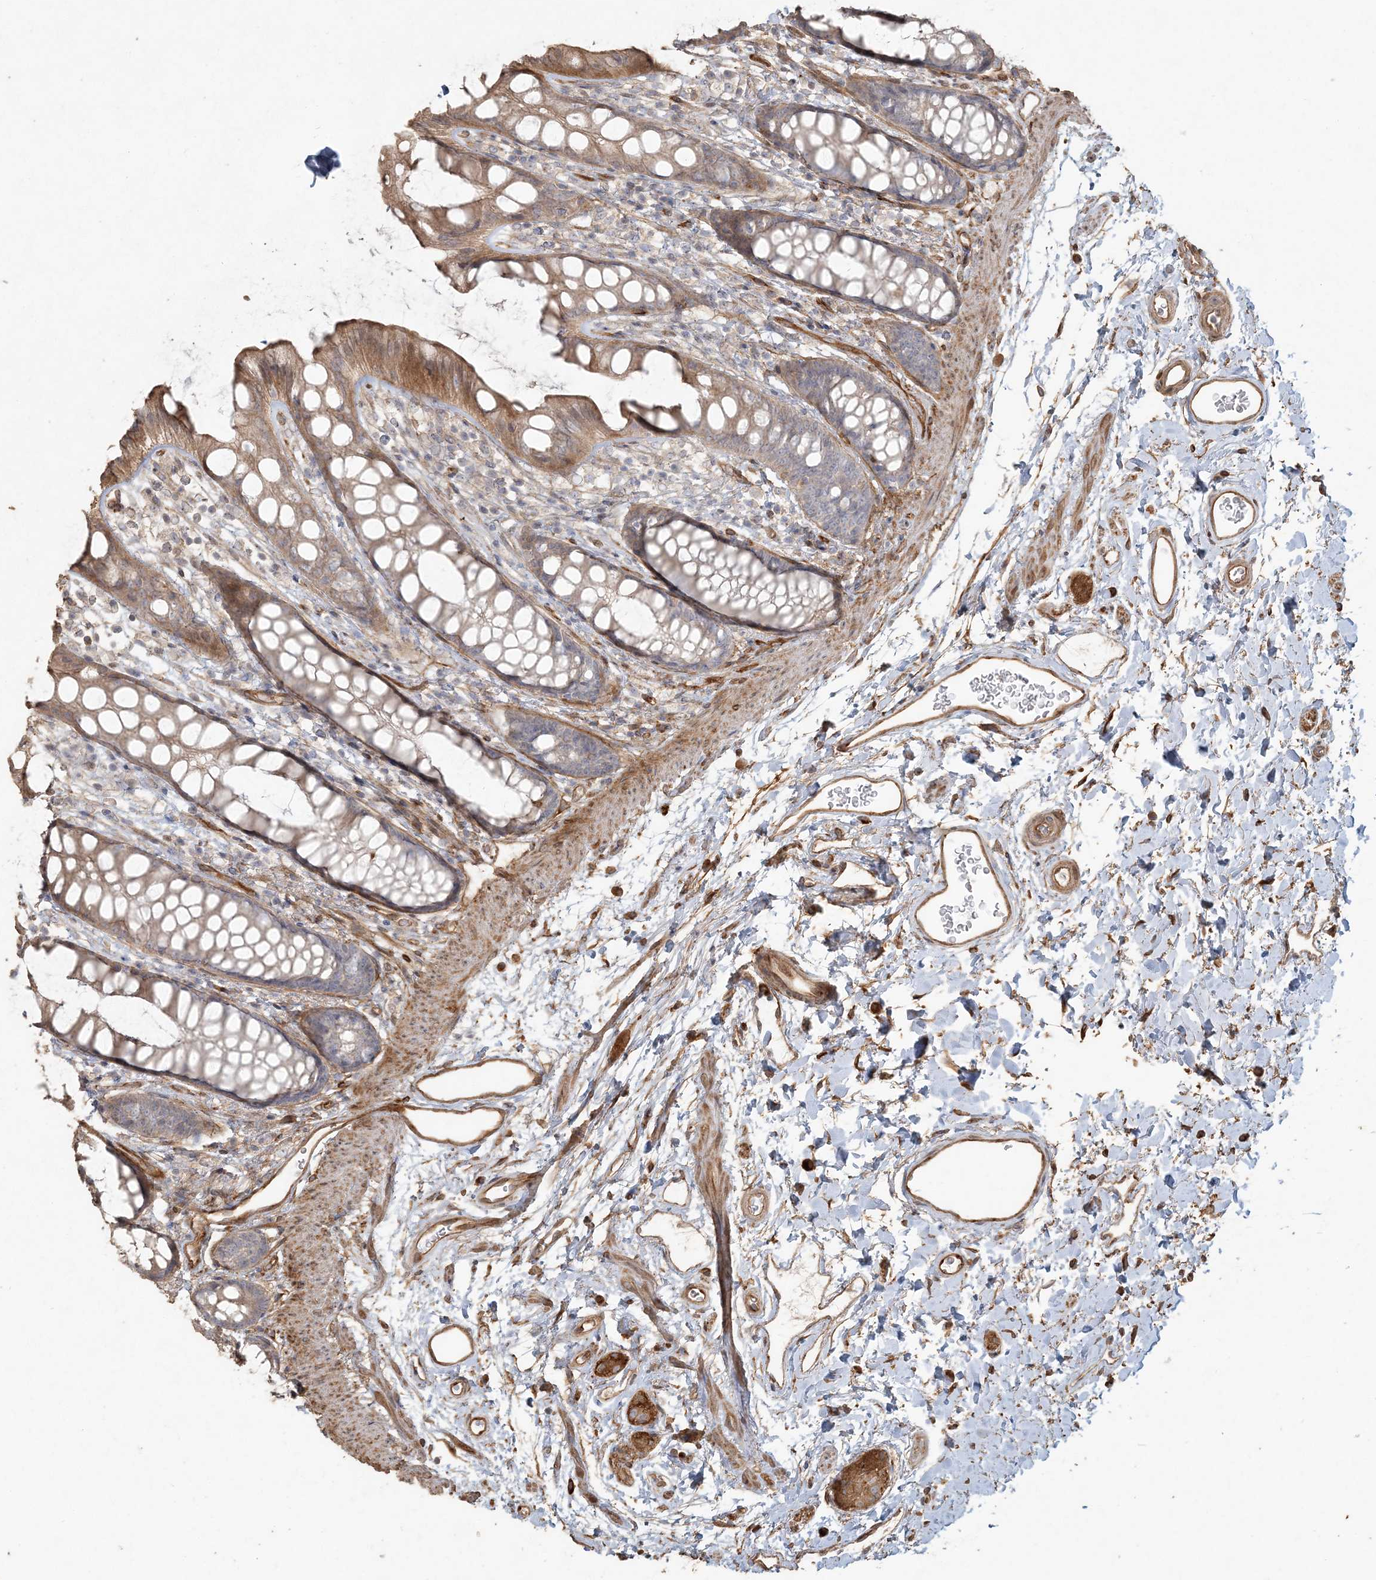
{"staining": {"intensity": "moderate", "quantity": "<25%", "location": "cytoplasmic/membranous"}, "tissue": "rectum", "cell_type": "Glandular cells", "image_type": "normal", "snomed": [{"axis": "morphology", "description": "Normal tissue, NOS"}, {"axis": "topography", "description": "Rectum"}], "caption": "IHC of normal rectum reveals low levels of moderate cytoplasmic/membranous expression in approximately <25% of glandular cells. The staining was performed using DAB, with brown indicating positive protein expression. Nuclei are stained blue with hematoxylin.", "gene": "RNF145", "patient": {"sex": "female", "age": 65}}